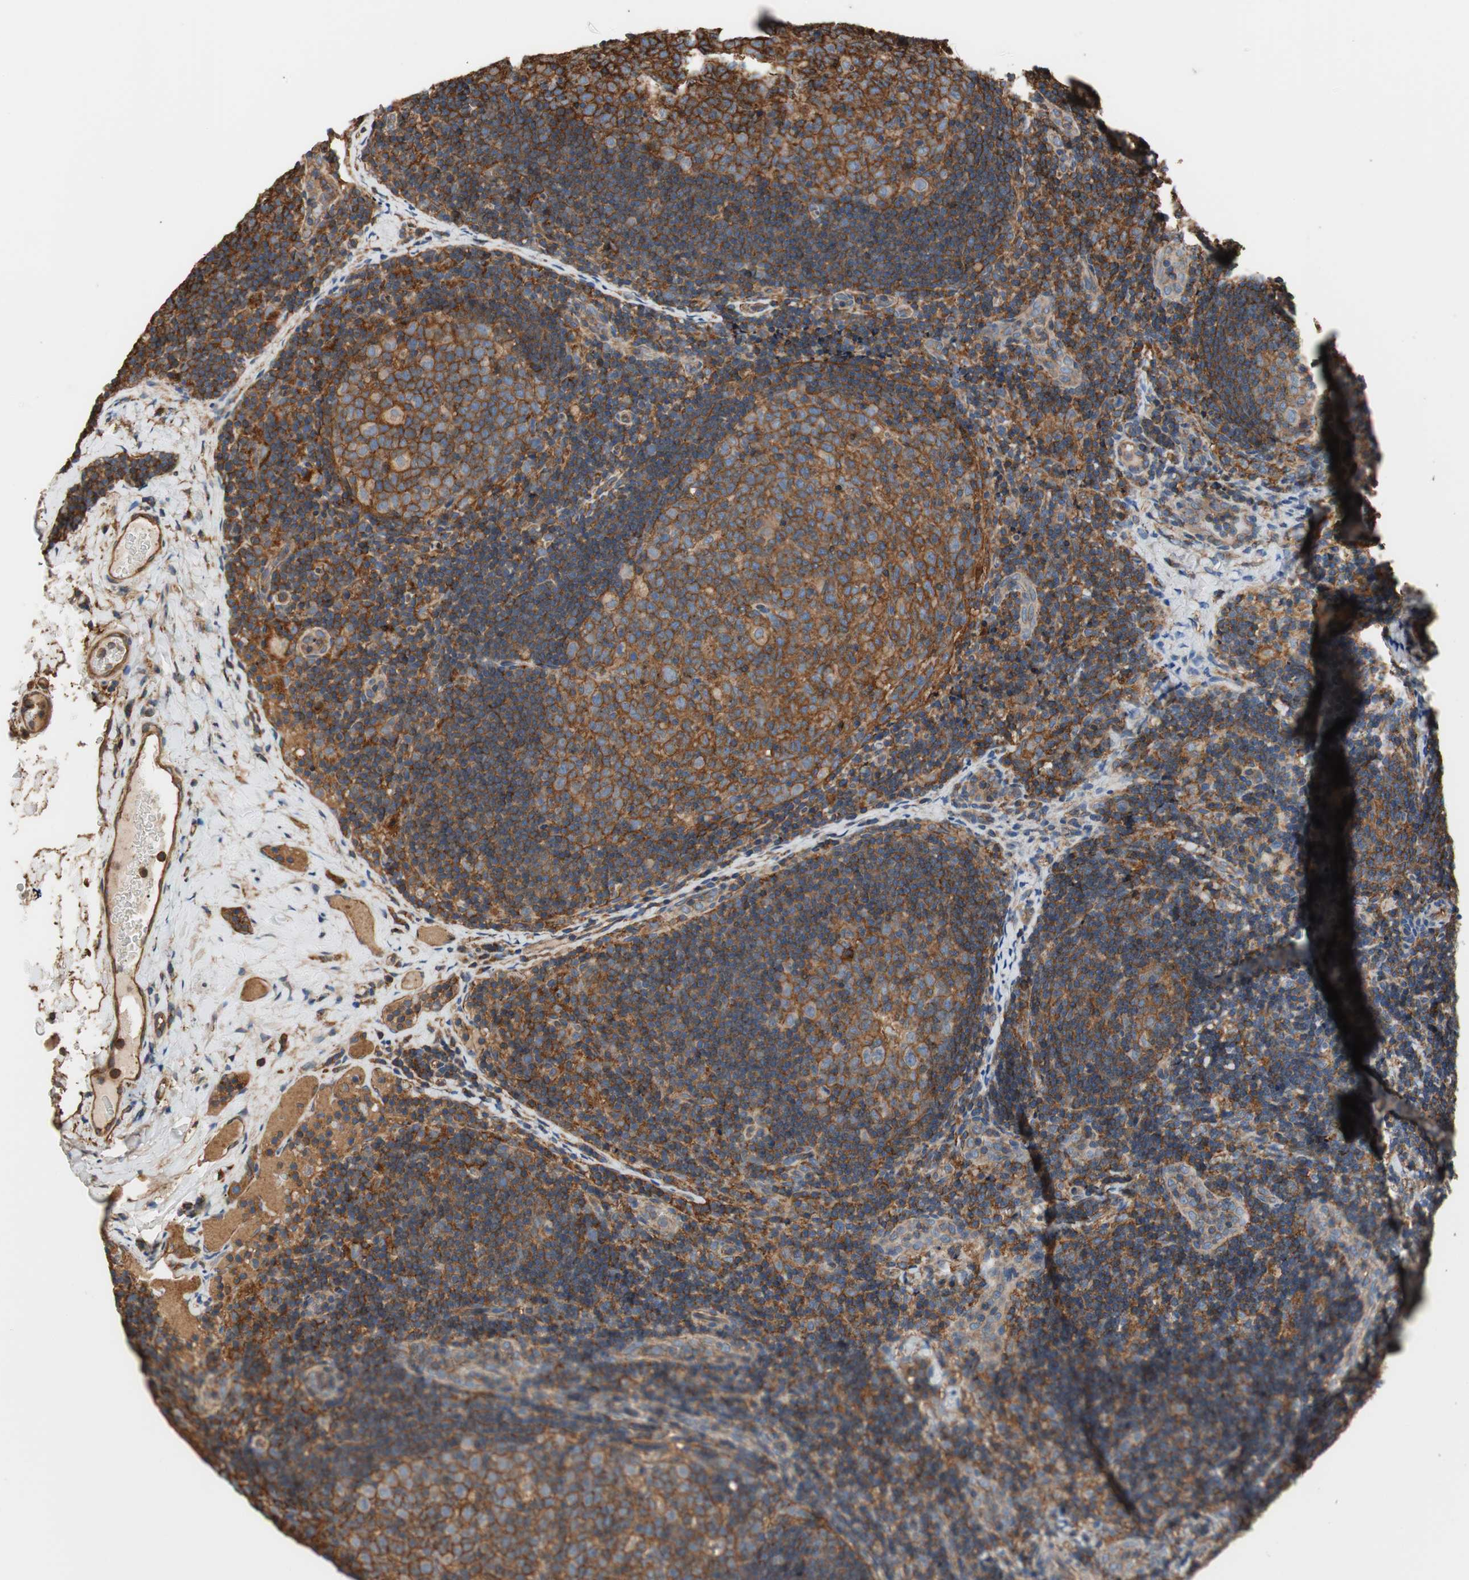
{"staining": {"intensity": "moderate", "quantity": ">75%", "location": "cytoplasmic/membranous"}, "tissue": "lymph node", "cell_type": "Germinal center cells", "image_type": "normal", "snomed": [{"axis": "morphology", "description": "Normal tissue, NOS"}, {"axis": "topography", "description": "Lymph node"}], "caption": "Immunohistochemical staining of normal human lymph node demonstrates >75% levels of moderate cytoplasmic/membranous protein positivity in approximately >75% of germinal center cells. (DAB (3,3'-diaminobenzidine) = brown stain, brightfield microscopy at high magnification).", "gene": "IL1RL1", "patient": {"sex": "female", "age": 14}}